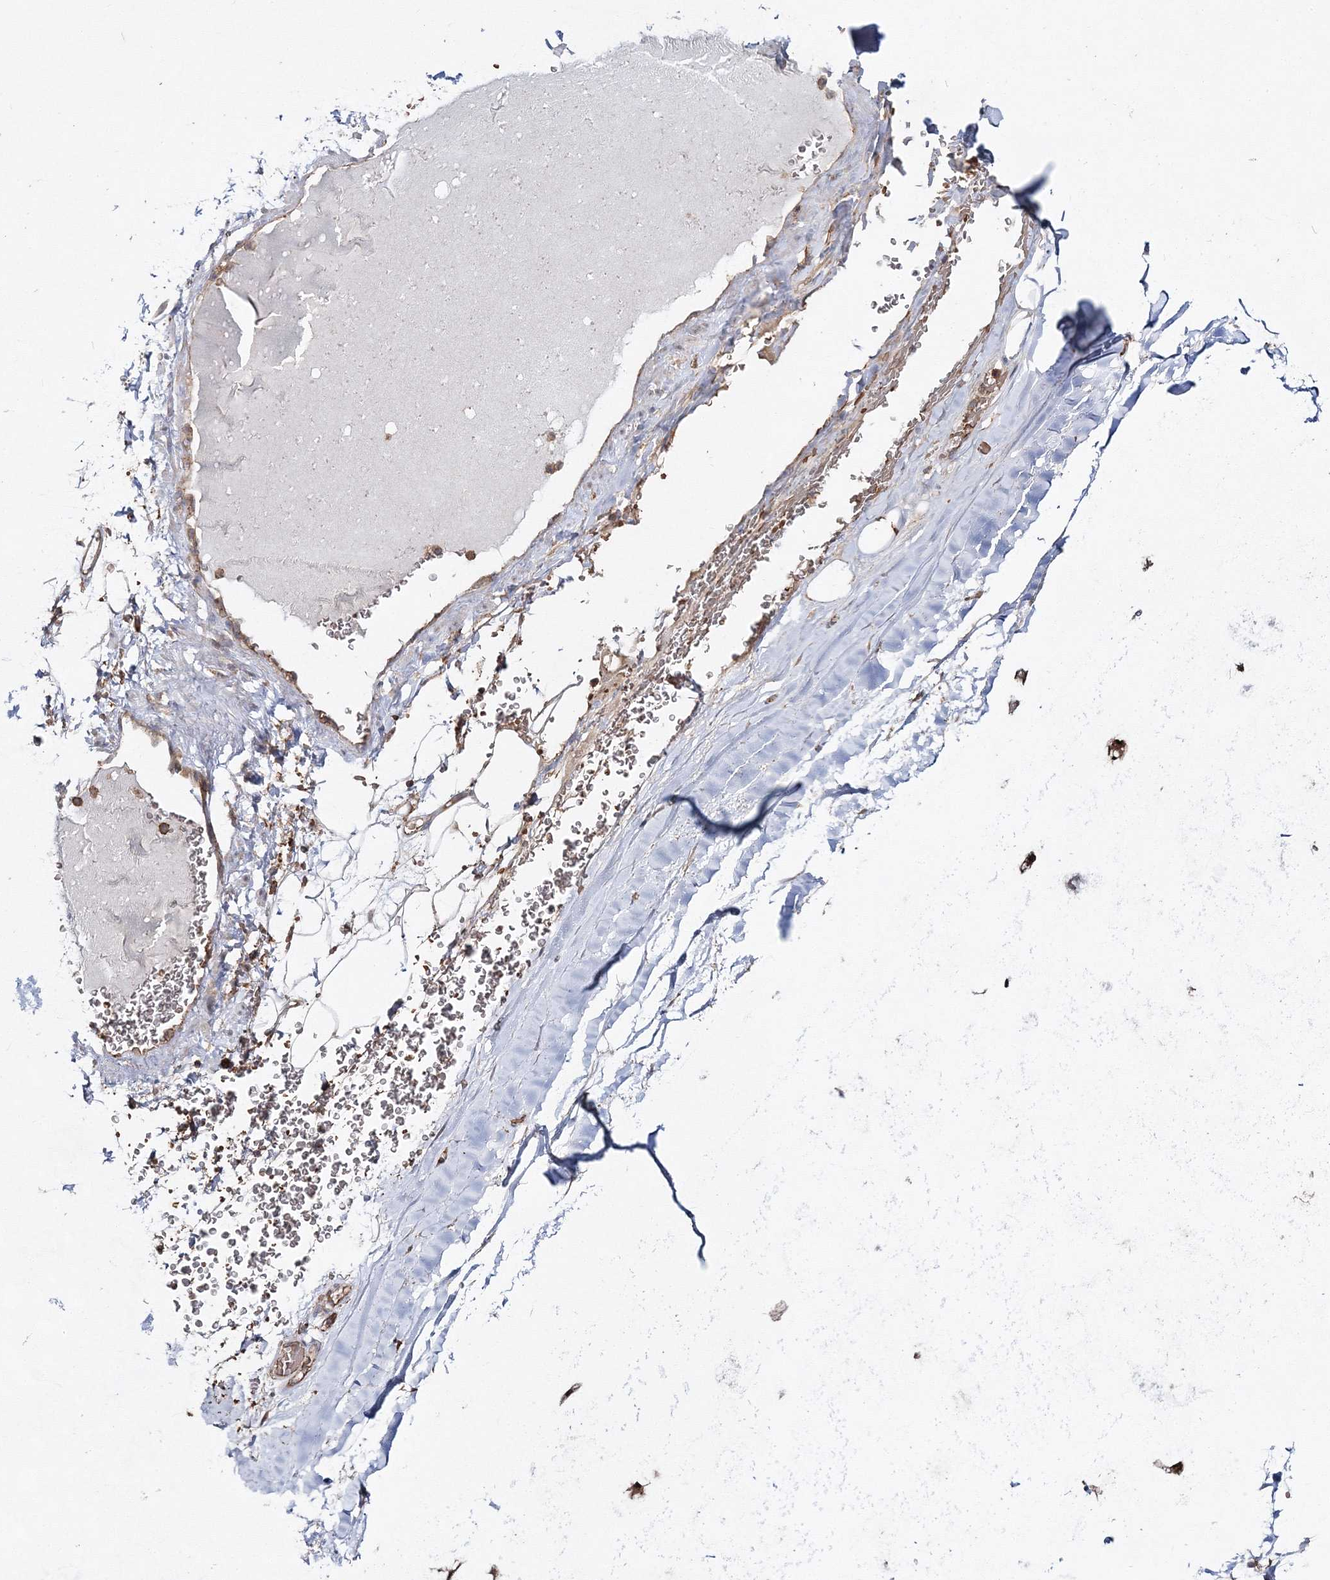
{"staining": {"intensity": "negative", "quantity": "none", "location": "none"}, "tissue": "adipose tissue", "cell_type": "Adipocytes", "image_type": "normal", "snomed": [{"axis": "morphology", "description": "Normal tissue, NOS"}, {"axis": "topography", "description": "Bronchus"}], "caption": "Immunohistochemical staining of benign human adipose tissue shows no significant expression in adipocytes.", "gene": "PCBD2", "patient": {"sex": "male", "age": 66}}